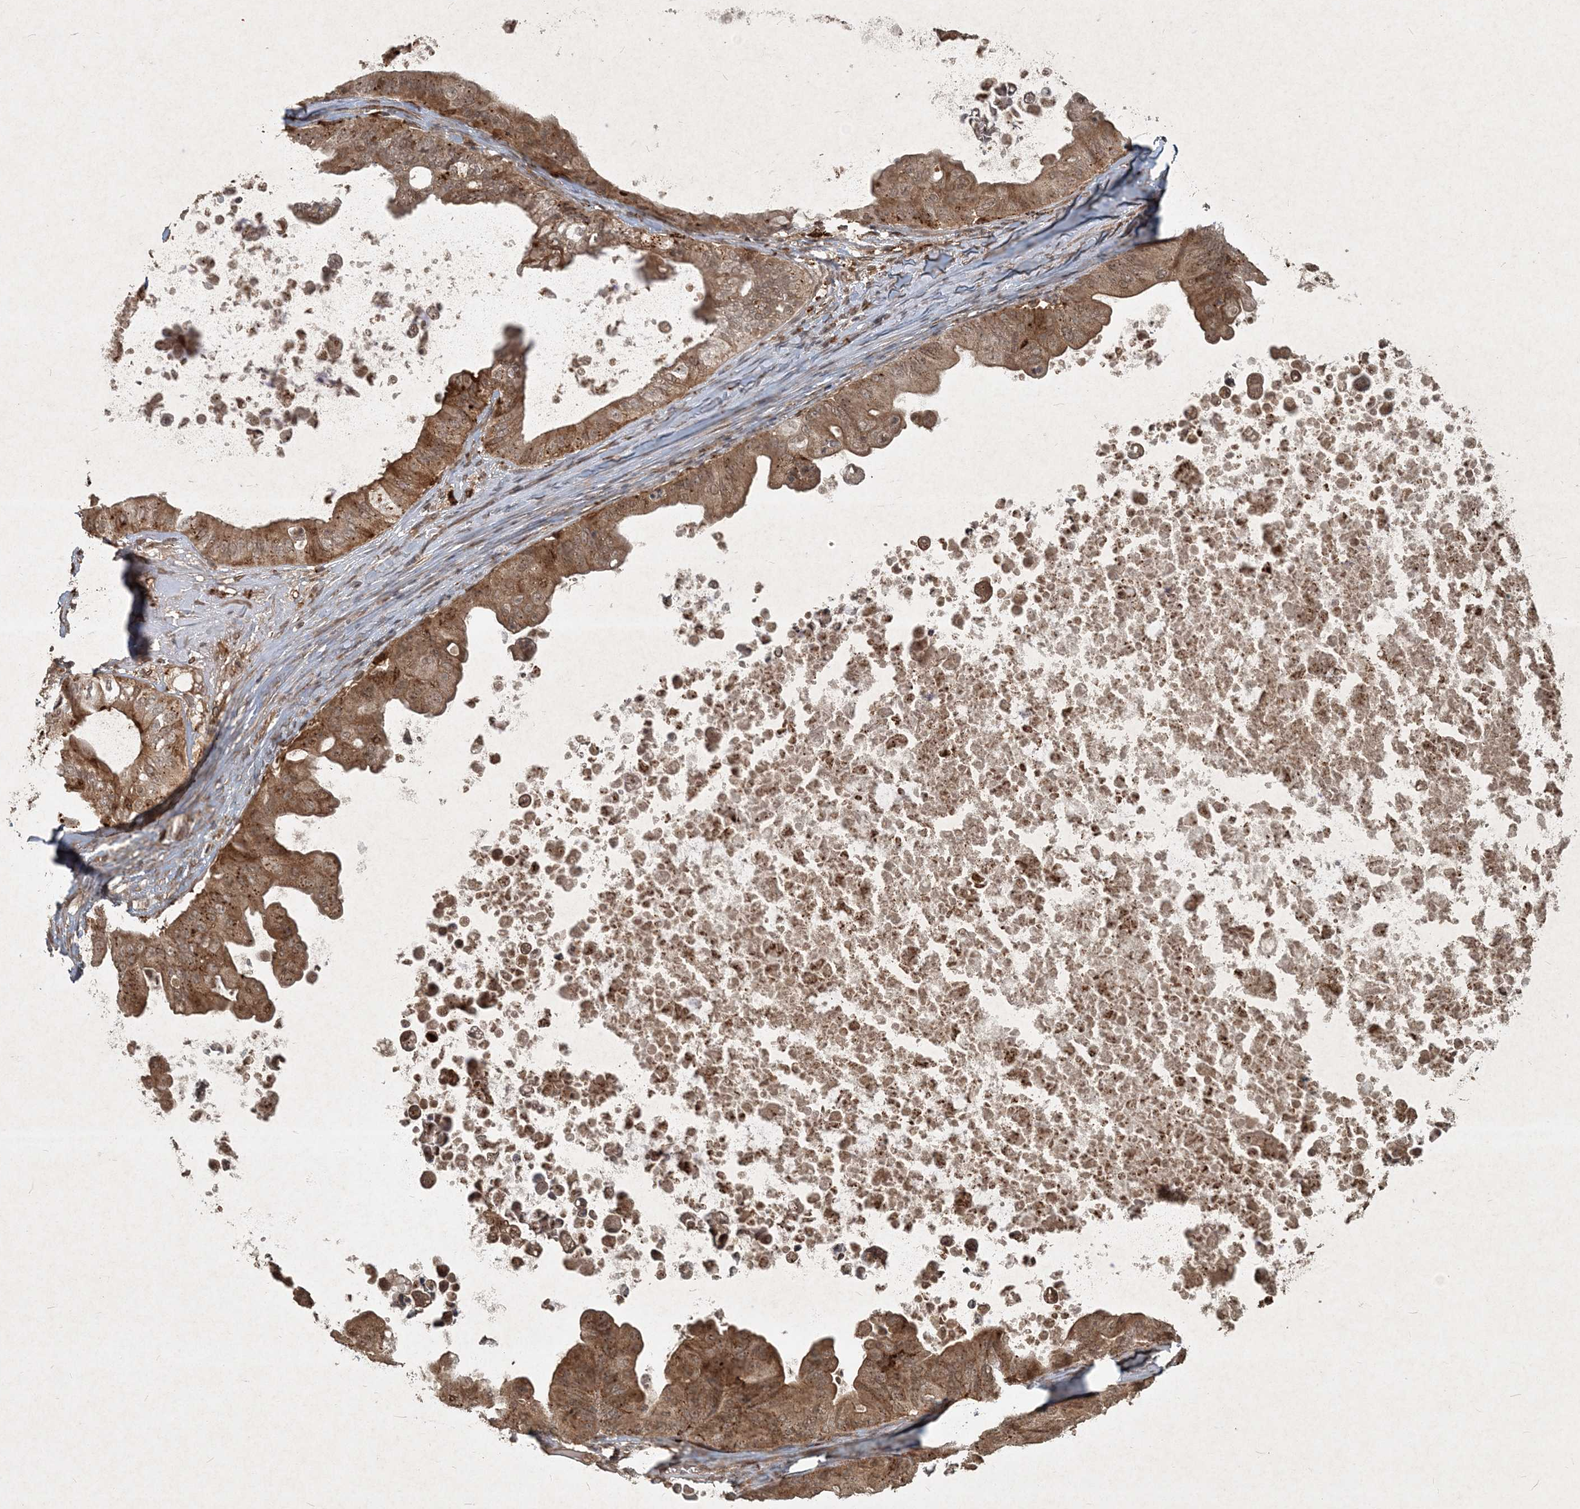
{"staining": {"intensity": "moderate", "quantity": ">75%", "location": "cytoplasmic/membranous"}, "tissue": "ovarian cancer", "cell_type": "Tumor cells", "image_type": "cancer", "snomed": [{"axis": "morphology", "description": "Cystadenocarcinoma, mucinous, NOS"}, {"axis": "topography", "description": "Ovary"}], "caption": "Tumor cells display medium levels of moderate cytoplasmic/membranous positivity in approximately >75% of cells in mucinous cystadenocarcinoma (ovarian).", "gene": "NARS1", "patient": {"sex": "female", "age": 37}}